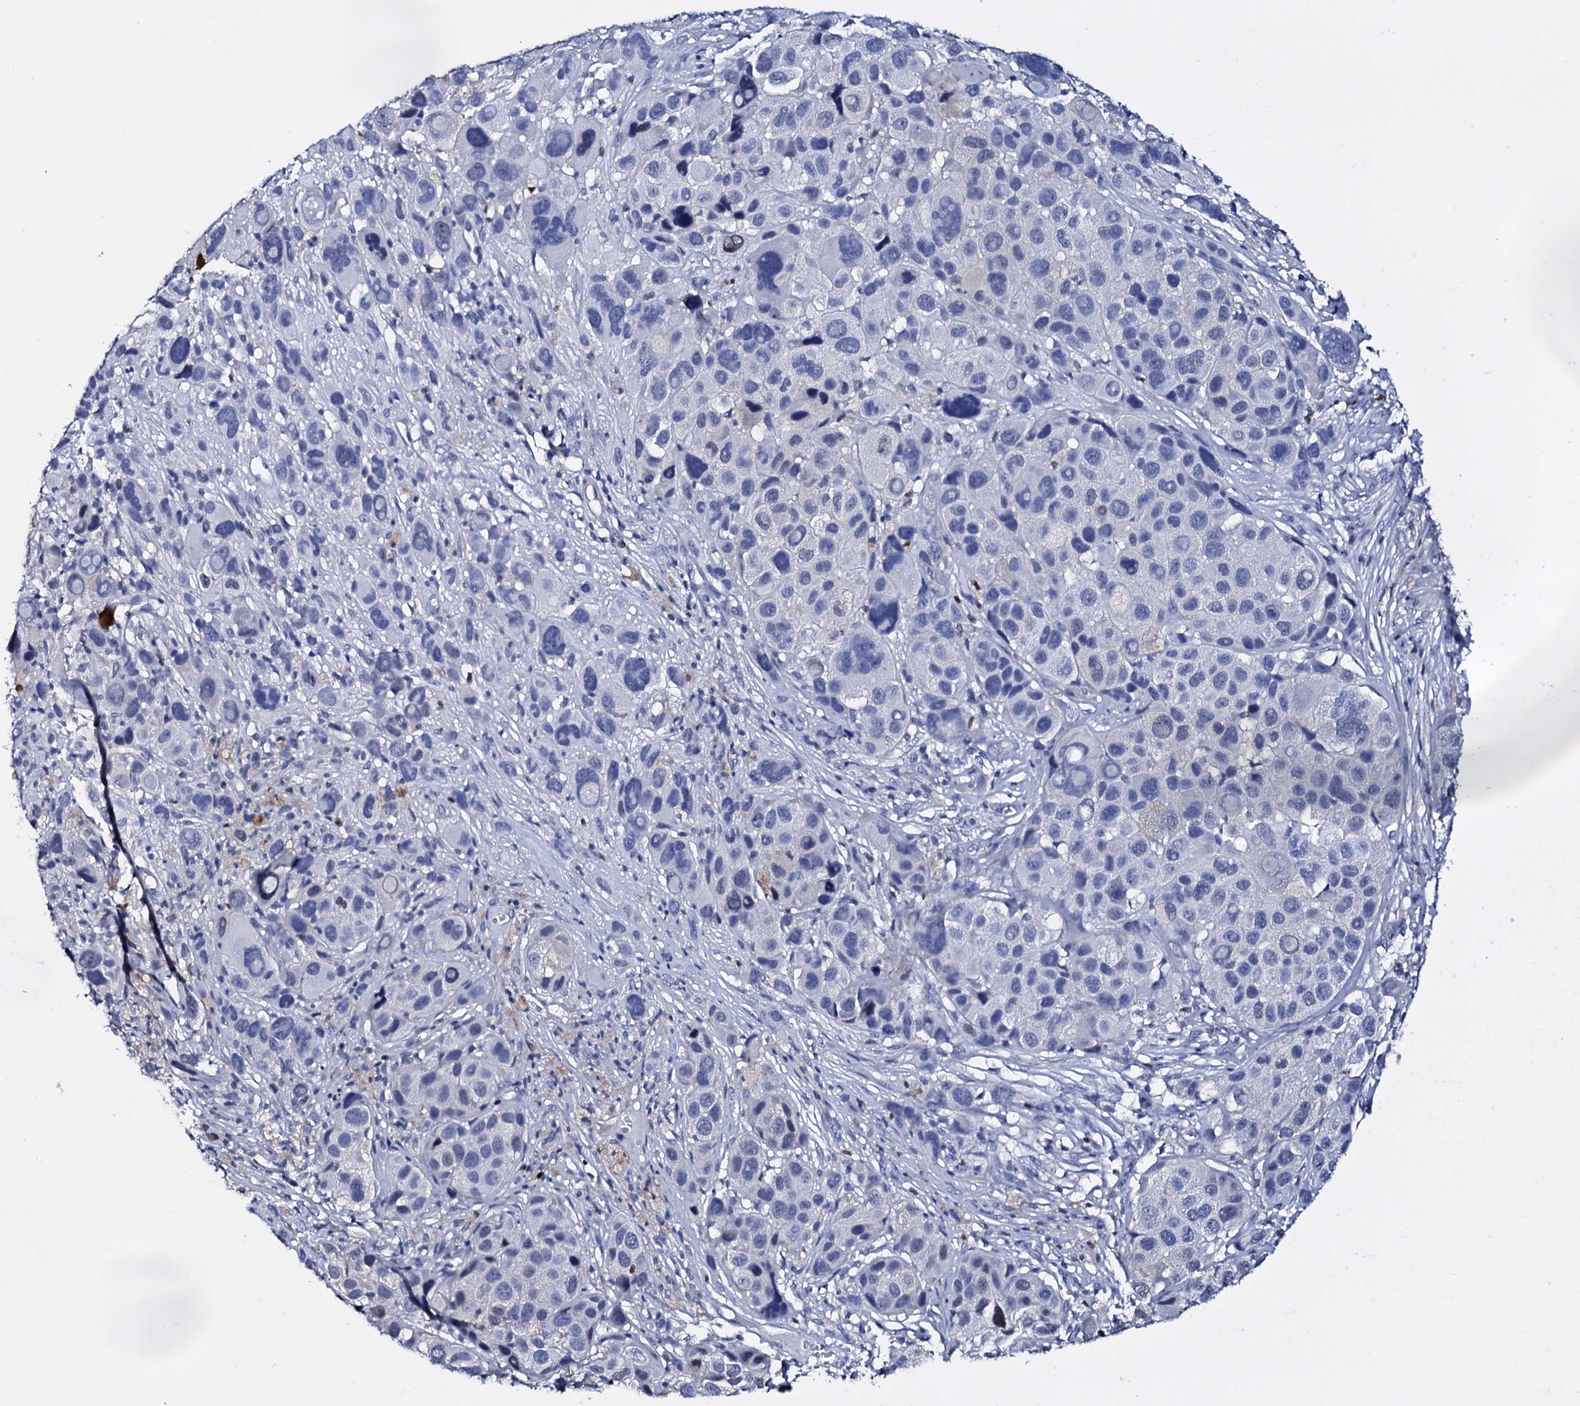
{"staining": {"intensity": "negative", "quantity": "none", "location": "none"}, "tissue": "melanoma", "cell_type": "Tumor cells", "image_type": "cancer", "snomed": [{"axis": "morphology", "description": "Malignant melanoma, NOS"}, {"axis": "topography", "description": "Skin of trunk"}], "caption": "This is an immunohistochemistry (IHC) histopathology image of human melanoma. There is no positivity in tumor cells.", "gene": "NPM2", "patient": {"sex": "male", "age": 71}}